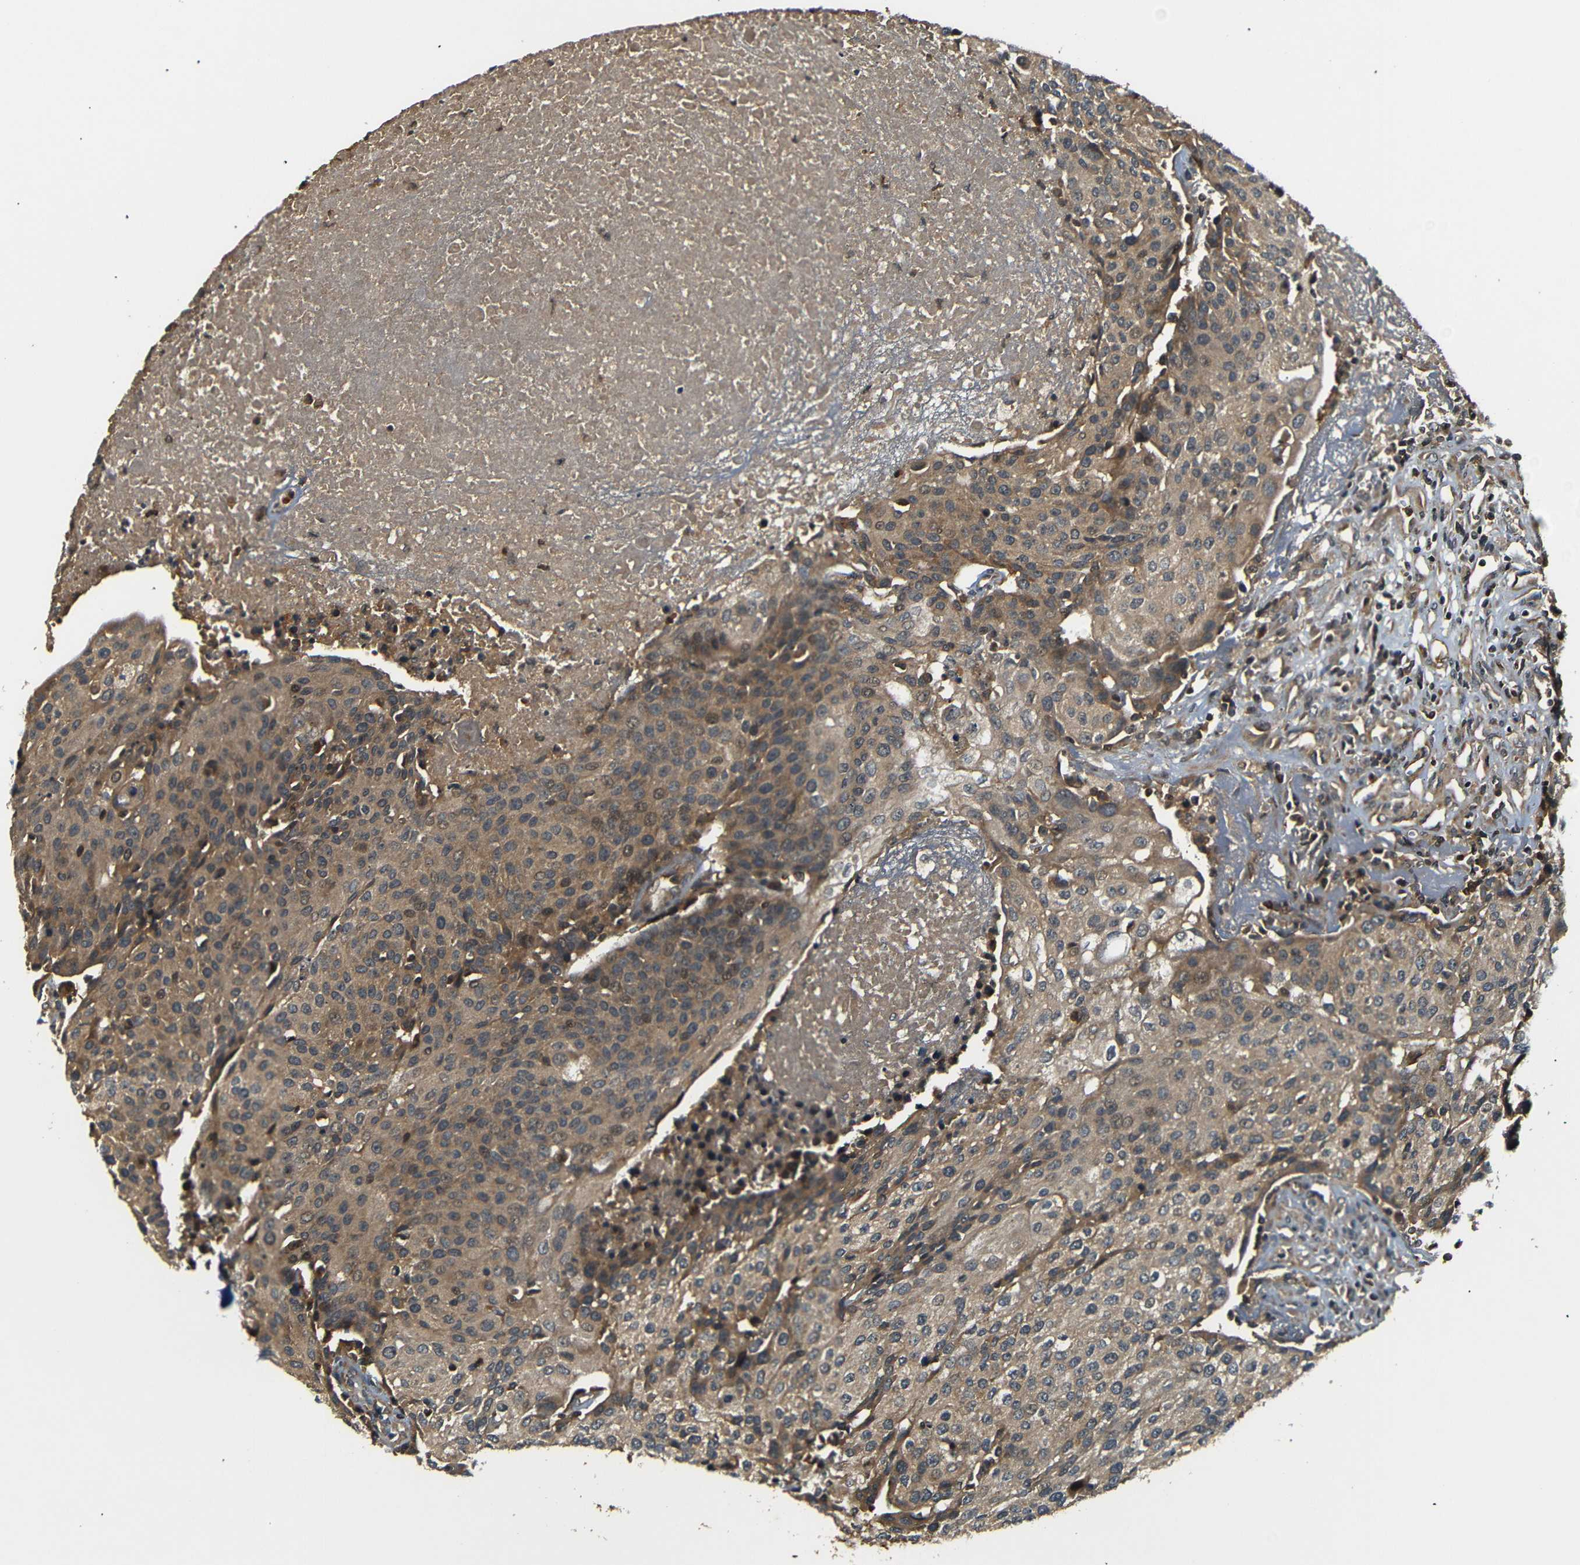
{"staining": {"intensity": "moderate", "quantity": ">75%", "location": "cytoplasmic/membranous"}, "tissue": "urothelial cancer", "cell_type": "Tumor cells", "image_type": "cancer", "snomed": [{"axis": "morphology", "description": "Urothelial carcinoma, High grade"}, {"axis": "topography", "description": "Urinary bladder"}], "caption": "Immunohistochemical staining of human urothelial cancer reveals moderate cytoplasmic/membranous protein expression in approximately >75% of tumor cells.", "gene": "TANK", "patient": {"sex": "female", "age": 85}}